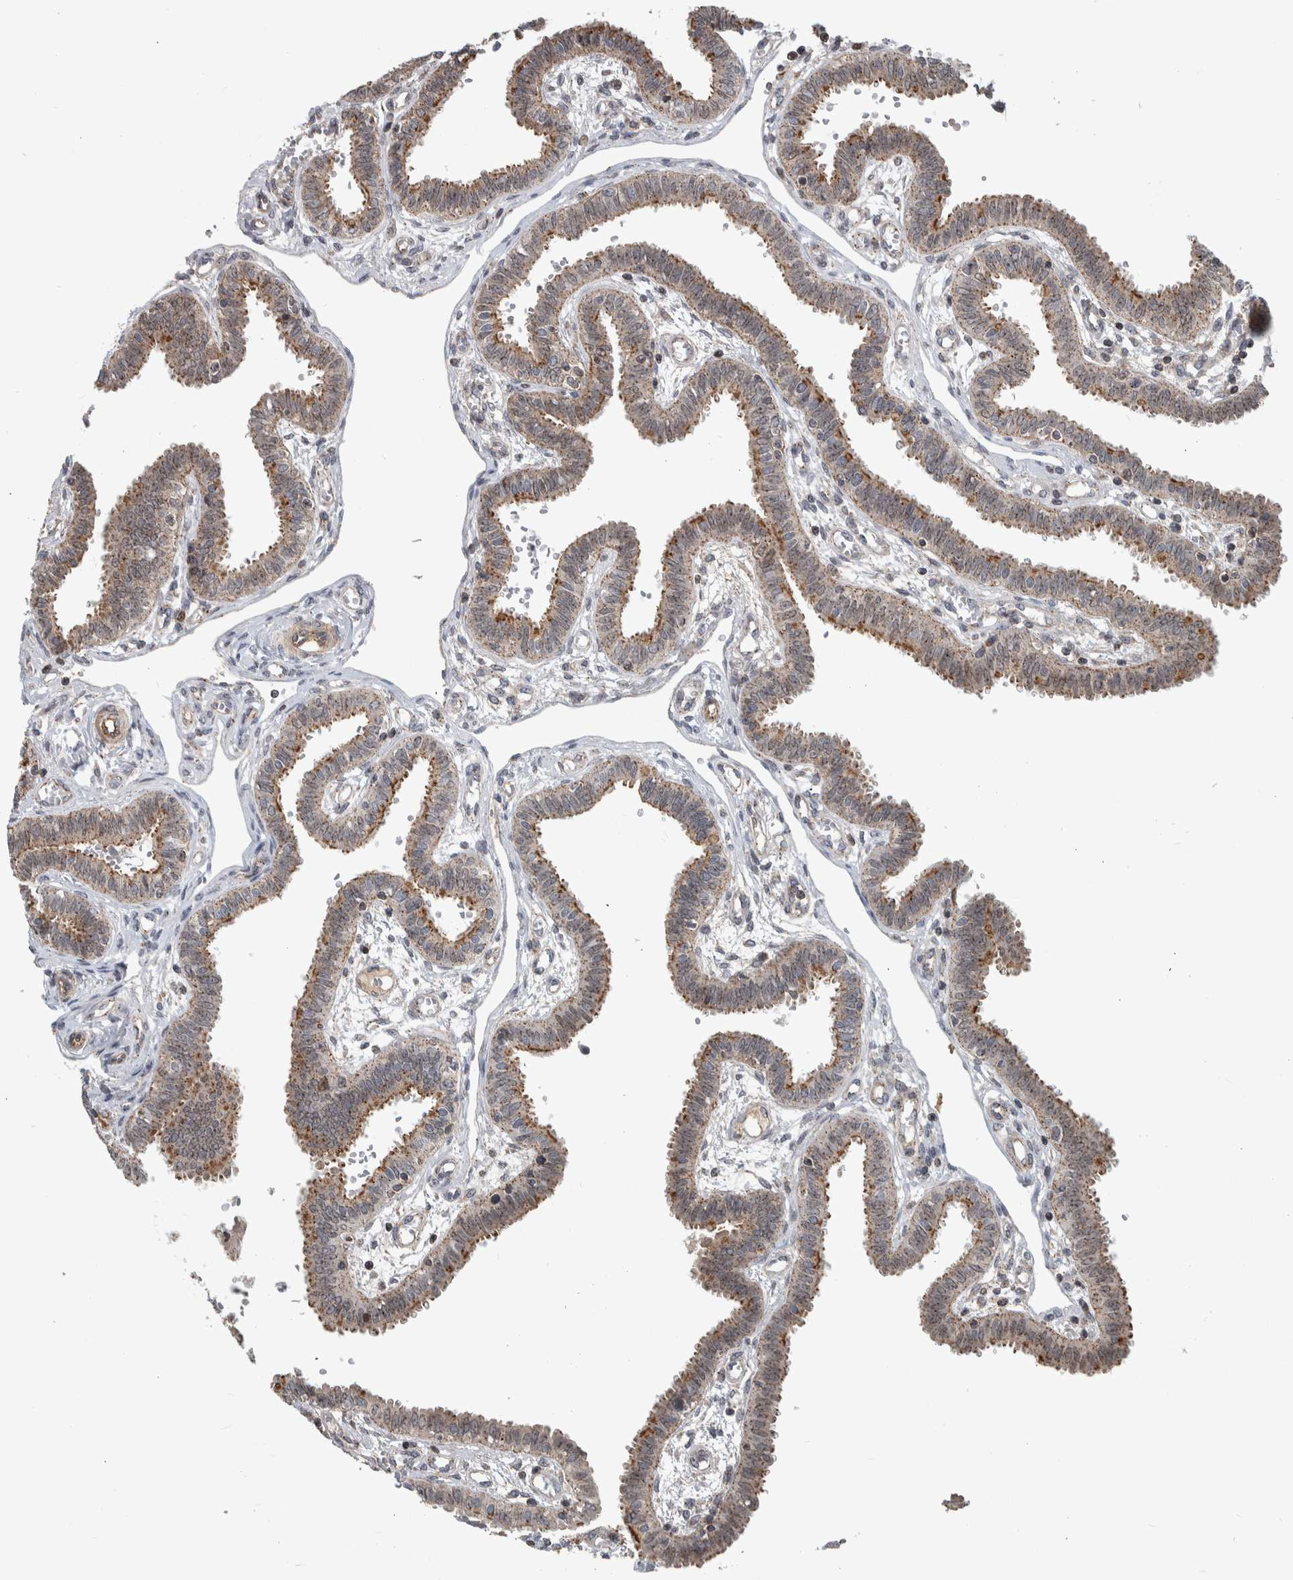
{"staining": {"intensity": "moderate", "quantity": ">75%", "location": "cytoplasmic/membranous"}, "tissue": "fallopian tube", "cell_type": "Glandular cells", "image_type": "normal", "snomed": [{"axis": "morphology", "description": "Normal tissue, NOS"}, {"axis": "topography", "description": "Fallopian tube"}], "caption": "Glandular cells display moderate cytoplasmic/membranous positivity in approximately >75% of cells in unremarkable fallopian tube.", "gene": "MSL1", "patient": {"sex": "female", "age": 32}}